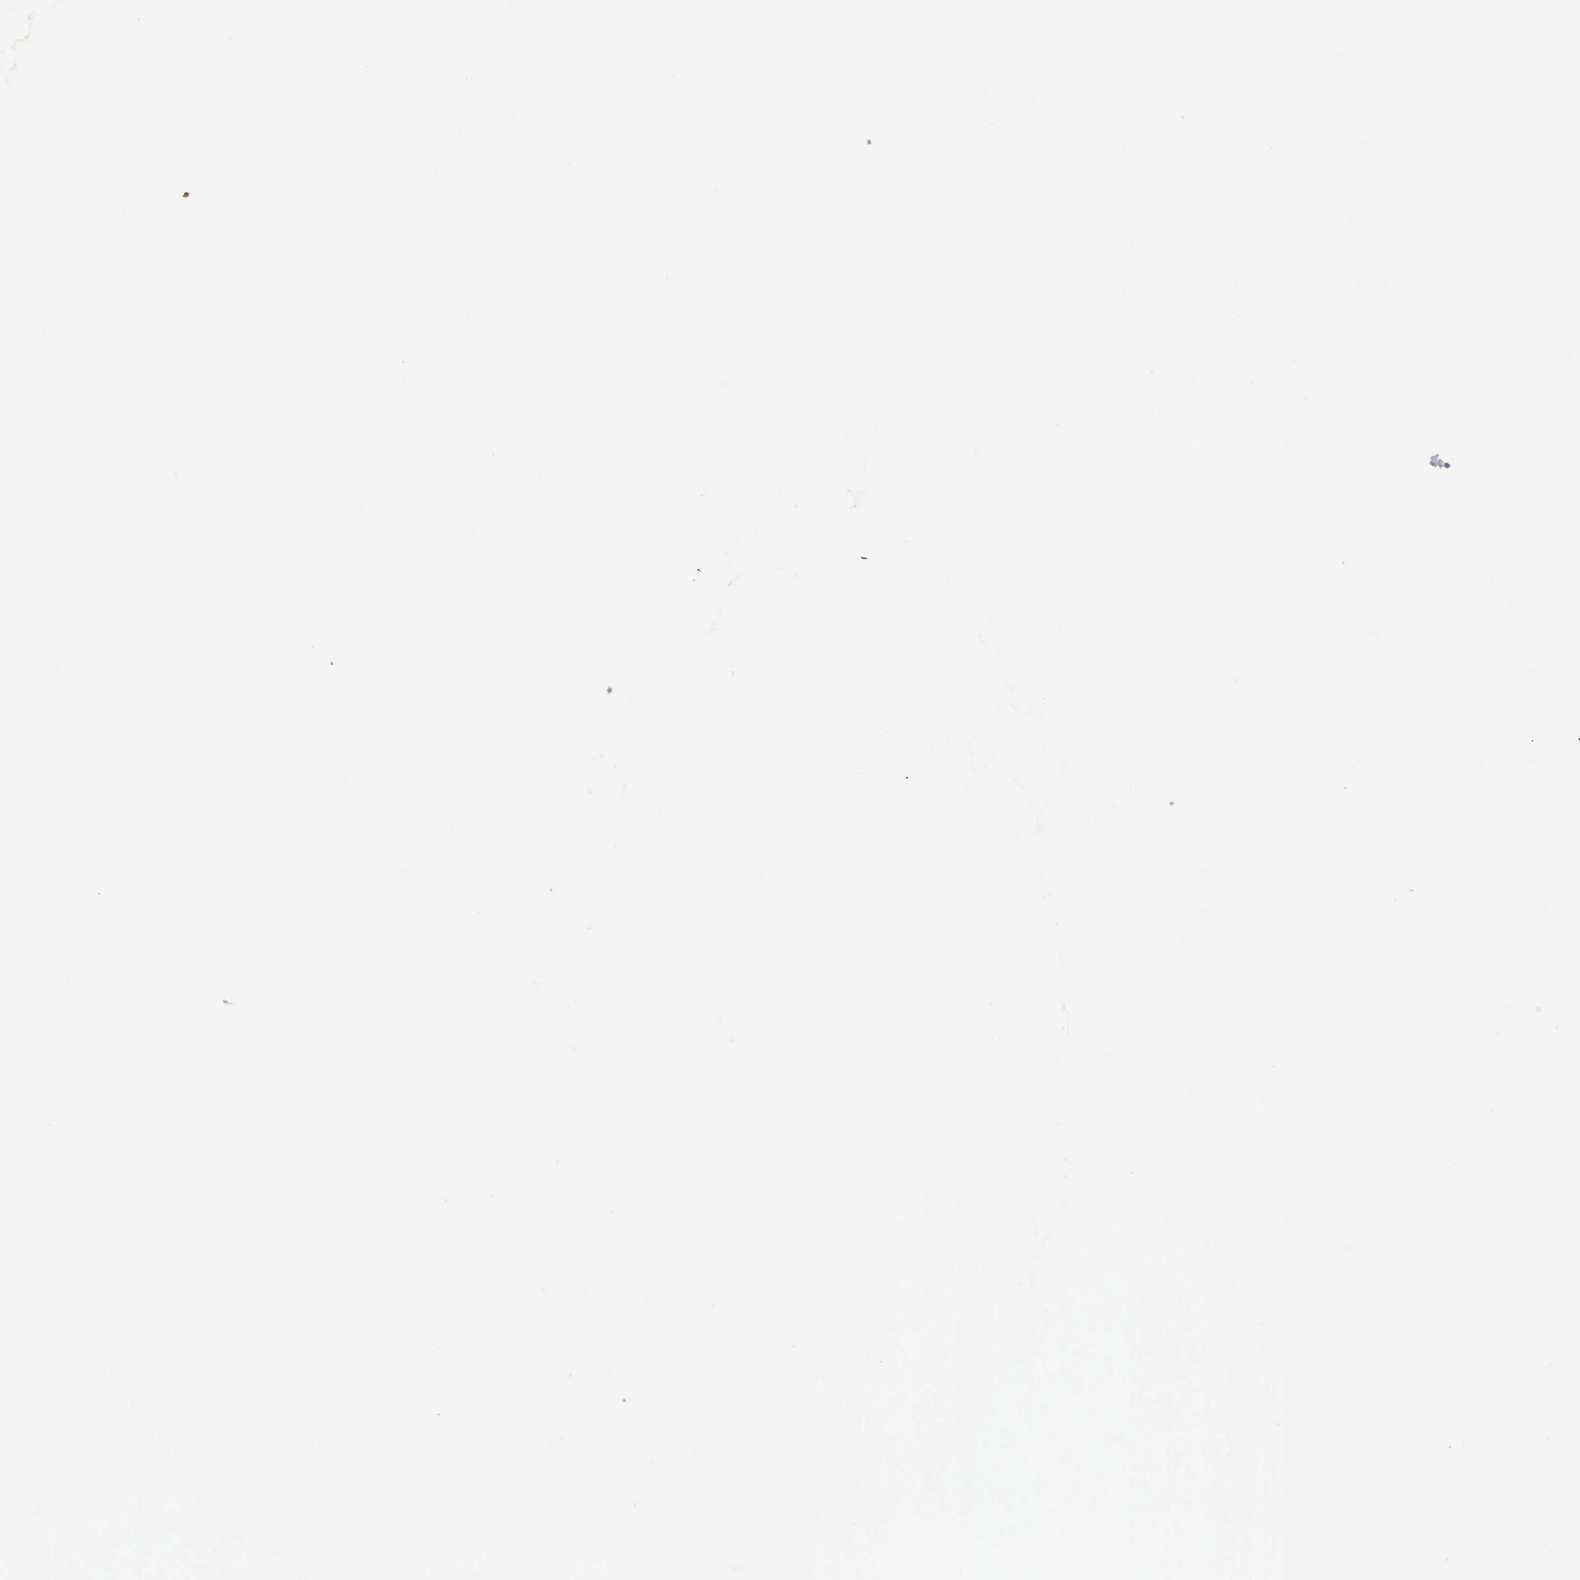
{"staining": {"intensity": "weak", "quantity": ">75%", "location": "cytoplasmic/membranous"}, "tissue": "ovarian cancer", "cell_type": "Tumor cells", "image_type": "cancer", "snomed": [{"axis": "morphology", "description": "Carcinoma, endometroid"}, {"axis": "morphology", "description": "Cystadenocarcinoma, serous, NOS"}, {"axis": "topography", "description": "Ovary"}], "caption": "Tumor cells exhibit weak cytoplasmic/membranous positivity in approximately >75% of cells in ovarian cancer.", "gene": "NSDHL", "patient": {"sex": "female", "age": 45}}